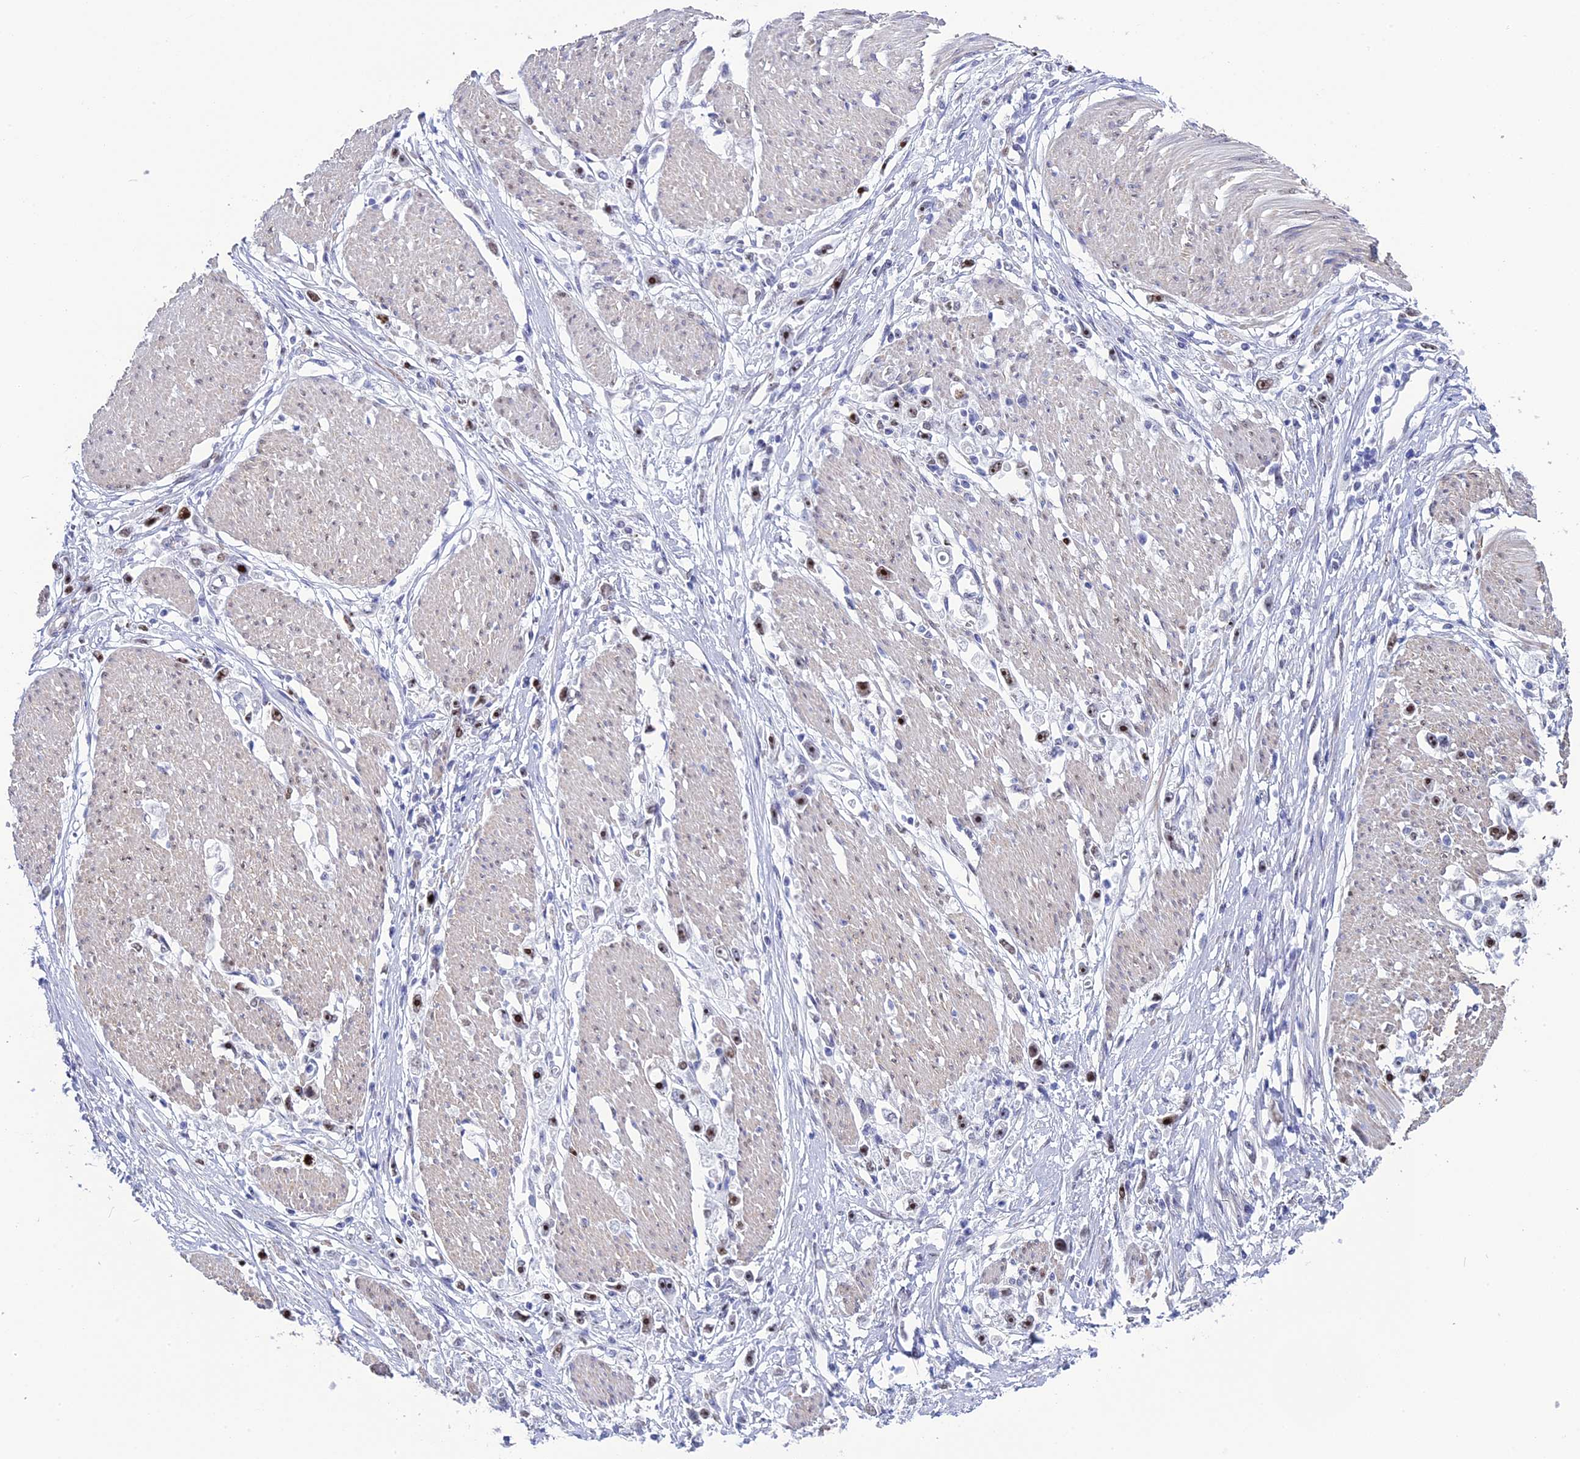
{"staining": {"intensity": "moderate", "quantity": ">75%", "location": "nuclear"}, "tissue": "stomach cancer", "cell_type": "Tumor cells", "image_type": "cancer", "snomed": [{"axis": "morphology", "description": "Adenocarcinoma, NOS"}, {"axis": "topography", "description": "Stomach"}], "caption": "Moderate nuclear expression for a protein is identified in approximately >75% of tumor cells of adenocarcinoma (stomach) using IHC.", "gene": "CCDC86", "patient": {"sex": "female", "age": 59}}